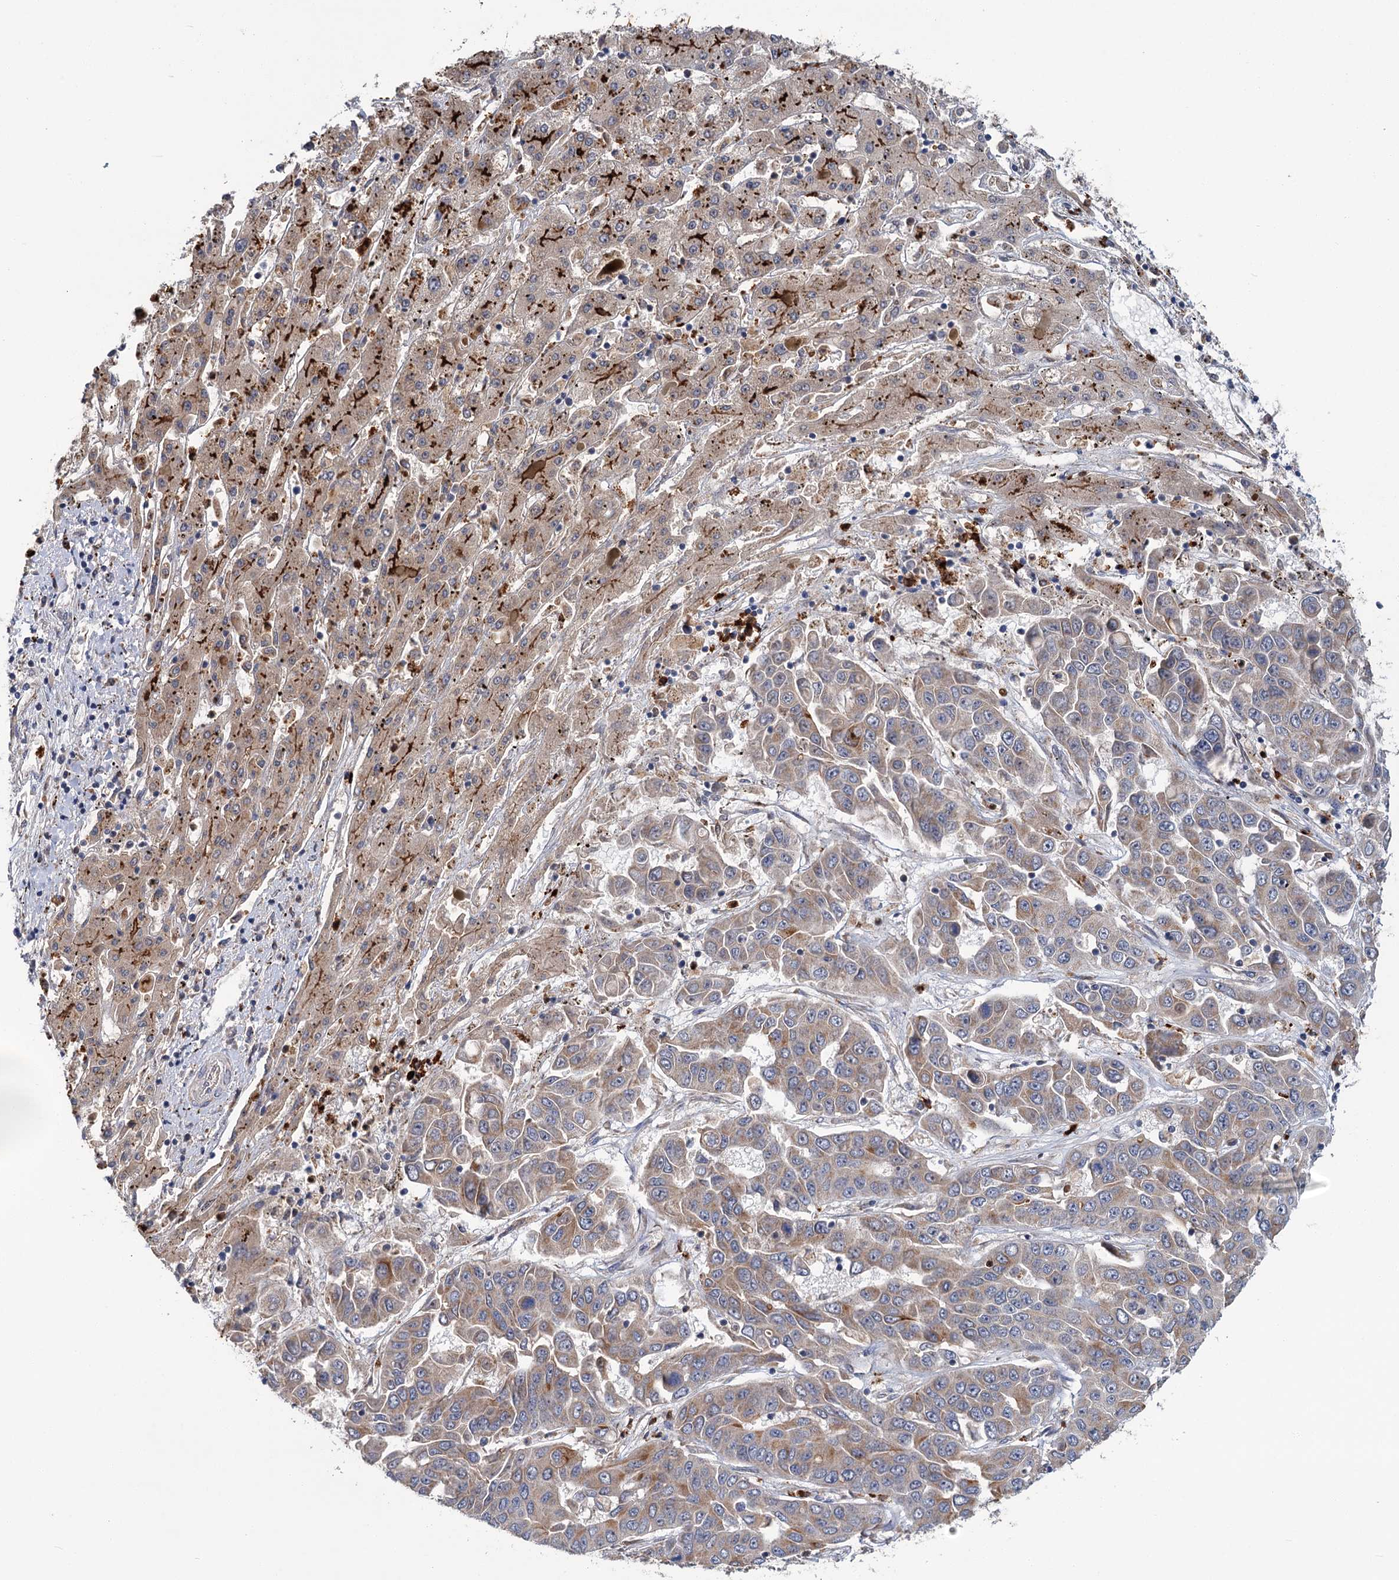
{"staining": {"intensity": "moderate", "quantity": ">75%", "location": "cytoplasmic/membranous"}, "tissue": "liver cancer", "cell_type": "Tumor cells", "image_type": "cancer", "snomed": [{"axis": "morphology", "description": "Cholangiocarcinoma"}, {"axis": "topography", "description": "Liver"}], "caption": "This is a photomicrograph of immunohistochemistry (IHC) staining of liver cholangiocarcinoma, which shows moderate staining in the cytoplasmic/membranous of tumor cells.", "gene": "DYNC2H1", "patient": {"sex": "female", "age": 52}}